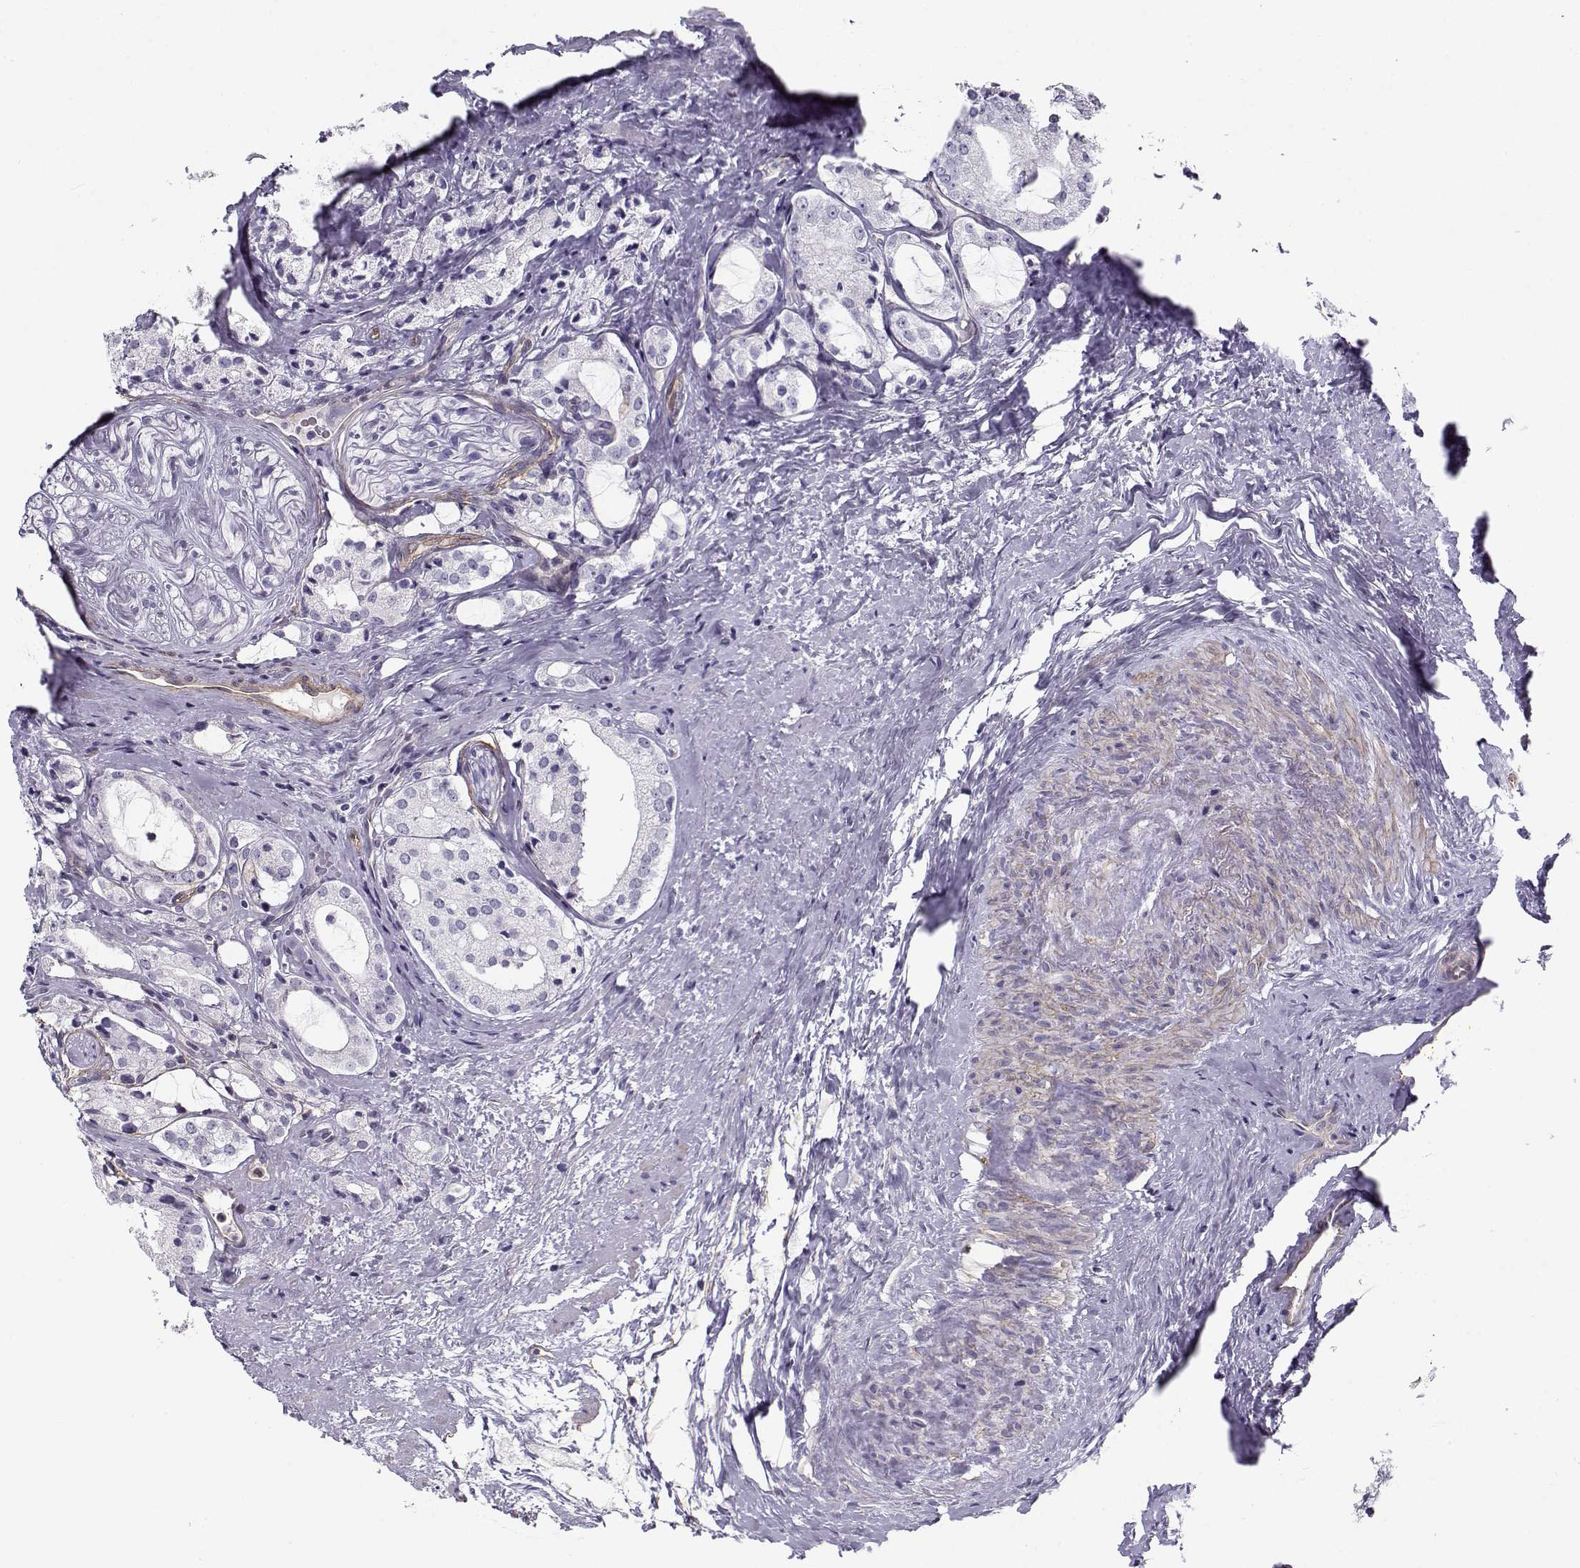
{"staining": {"intensity": "negative", "quantity": "none", "location": "none"}, "tissue": "prostate cancer", "cell_type": "Tumor cells", "image_type": "cancer", "snomed": [{"axis": "morphology", "description": "Adenocarcinoma, NOS"}, {"axis": "topography", "description": "Prostate"}], "caption": "Image shows no significant protein staining in tumor cells of prostate cancer (adenocarcinoma).", "gene": "MYO1A", "patient": {"sex": "male", "age": 66}}